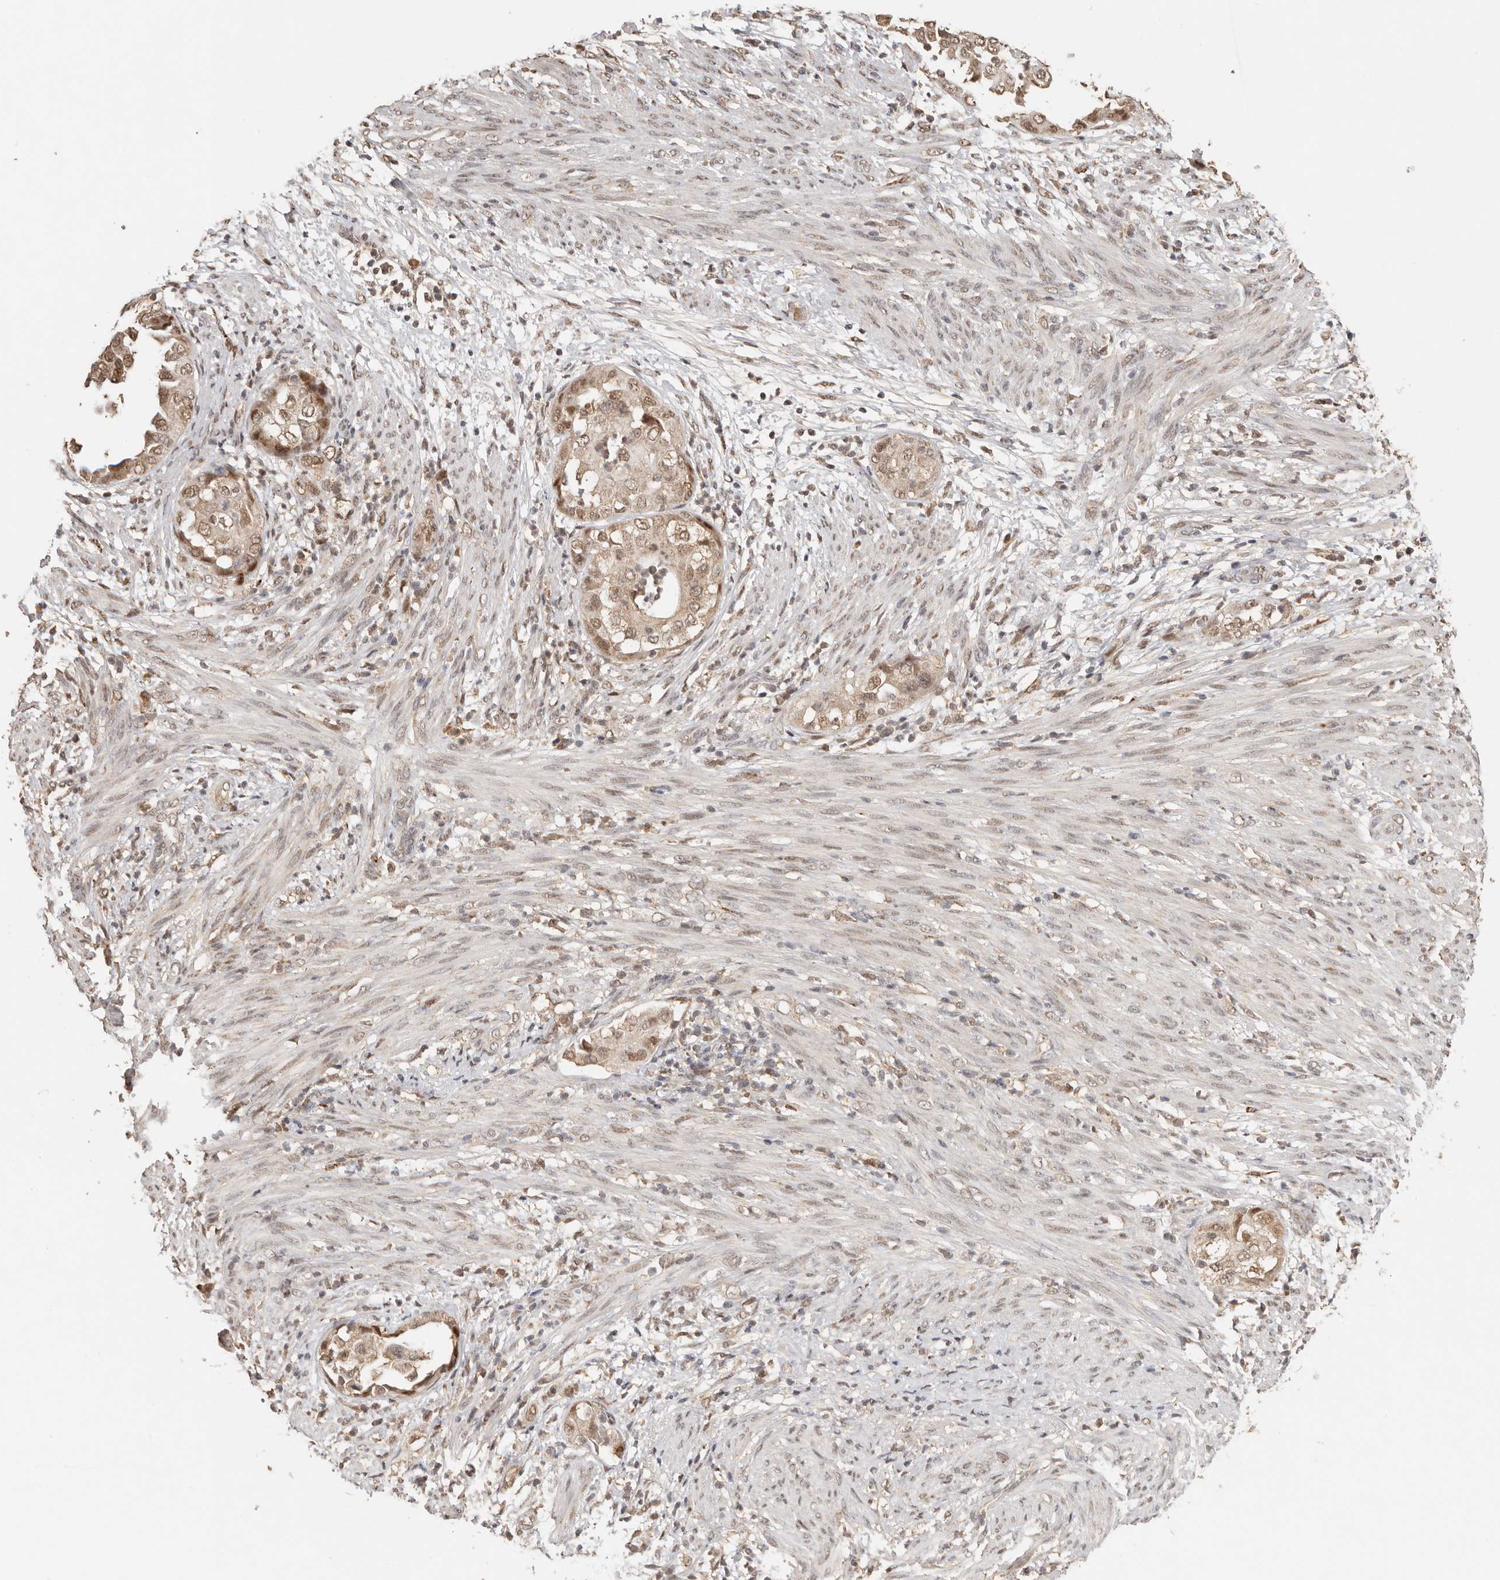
{"staining": {"intensity": "moderate", "quantity": ">75%", "location": "cytoplasmic/membranous,nuclear"}, "tissue": "endometrial cancer", "cell_type": "Tumor cells", "image_type": "cancer", "snomed": [{"axis": "morphology", "description": "Adenocarcinoma, NOS"}, {"axis": "topography", "description": "Endometrium"}], "caption": "A medium amount of moderate cytoplasmic/membranous and nuclear staining is present in about >75% of tumor cells in endometrial cancer tissue. The staining is performed using DAB (3,3'-diaminobenzidine) brown chromogen to label protein expression. The nuclei are counter-stained blue using hematoxylin.", "gene": "SEC14L1", "patient": {"sex": "female", "age": 85}}